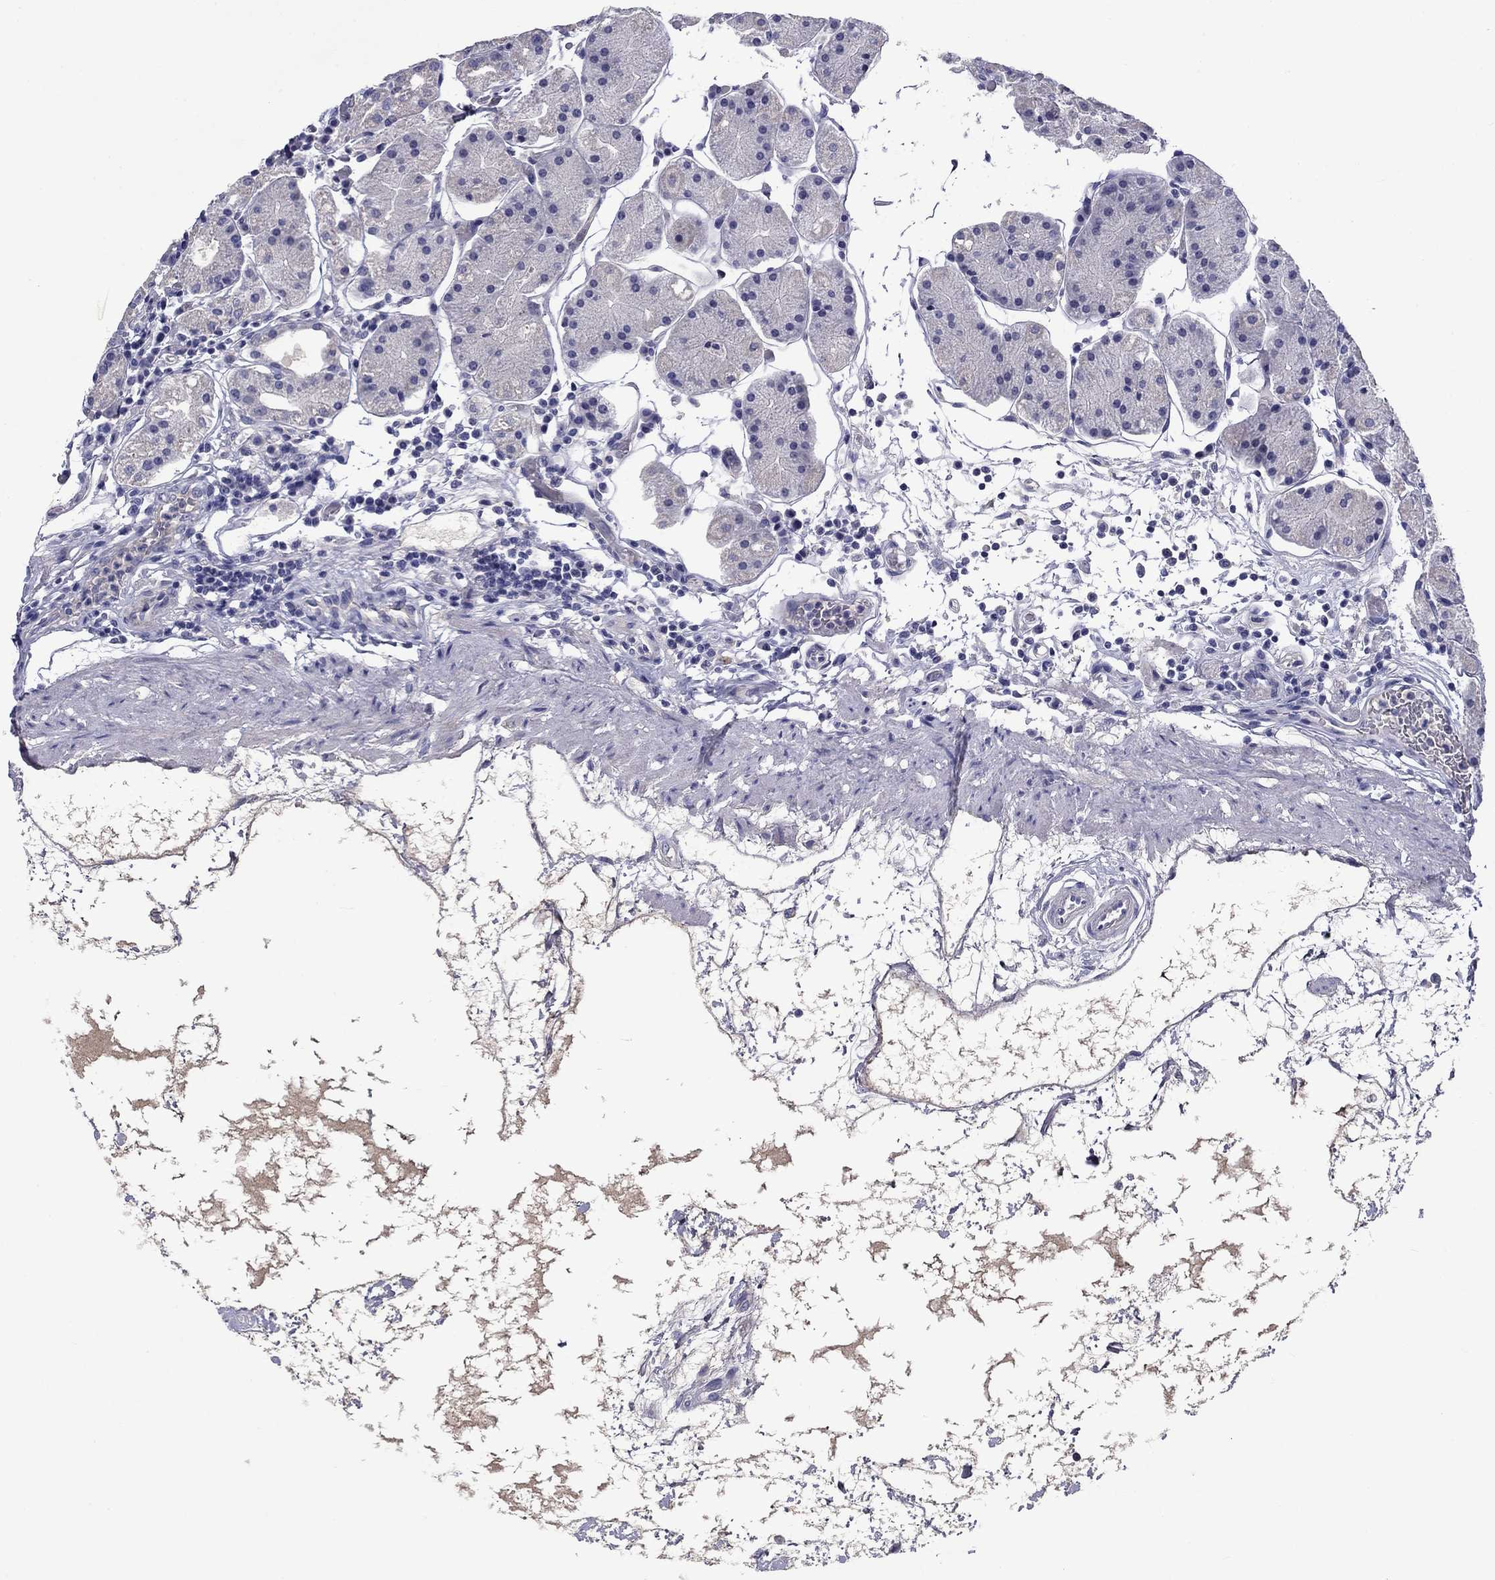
{"staining": {"intensity": "negative", "quantity": "none", "location": "none"}, "tissue": "stomach", "cell_type": "Glandular cells", "image_type": "normal", "snomed": [{"axis": "morphology", "description": "Normal tissue, NOS"}, {"axis": "topography", "description": "Stomach"}], "caption": "An immunohistochemistry (IHC) photomicrograph of unremarkable stomach is shown. There is no staining in glandular cells of stomach.", "gene": "CNDP1", "patient": {"sex": "male", "age": 54}}